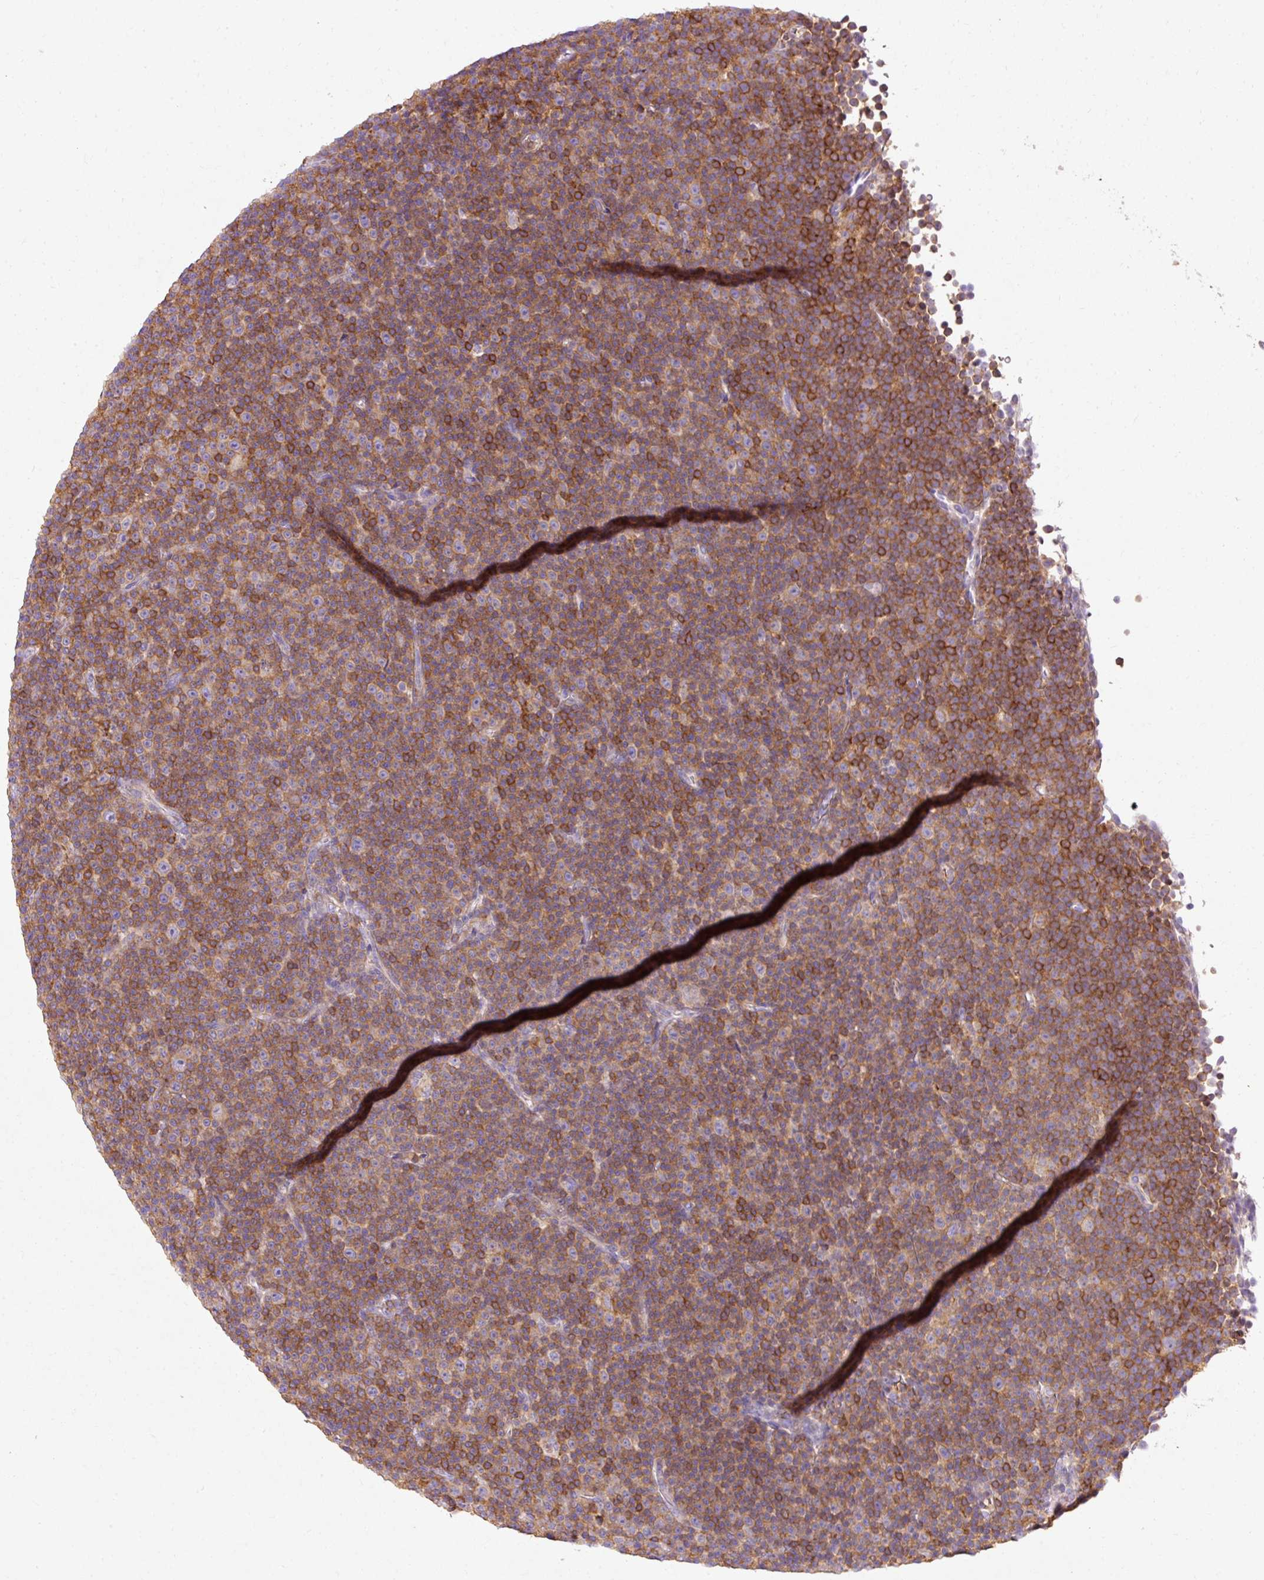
{"staining": {"intensity": "moderate", "quantity": ">75%", "location": "cytoplasmic/membranous"}, "tissue": "lymphoma", "cell_type": "Tumor cells", "image_type": "cancer", "snomed": [{"axis": "morphology", "description": "Malignant lymphoma, non-Hodgkin's type, Low grade"}, {"axis": "topography", "description": "Lymph node"}], "caption": "Immunohistochemical staining of malignant lymphoma, non-Hodgkin's type (low-grade) reveals moderate cytoplasmic/membranous protein expression in about >75% of tumor cells. The staining was performed using DAB (3,3'-diaminobenzidine), with brown indicating positive protein expression. Nuclei are stained blue with hematoxylin.", "gene": "IMMT", "patient": {"sex": "female", "age": 67}}